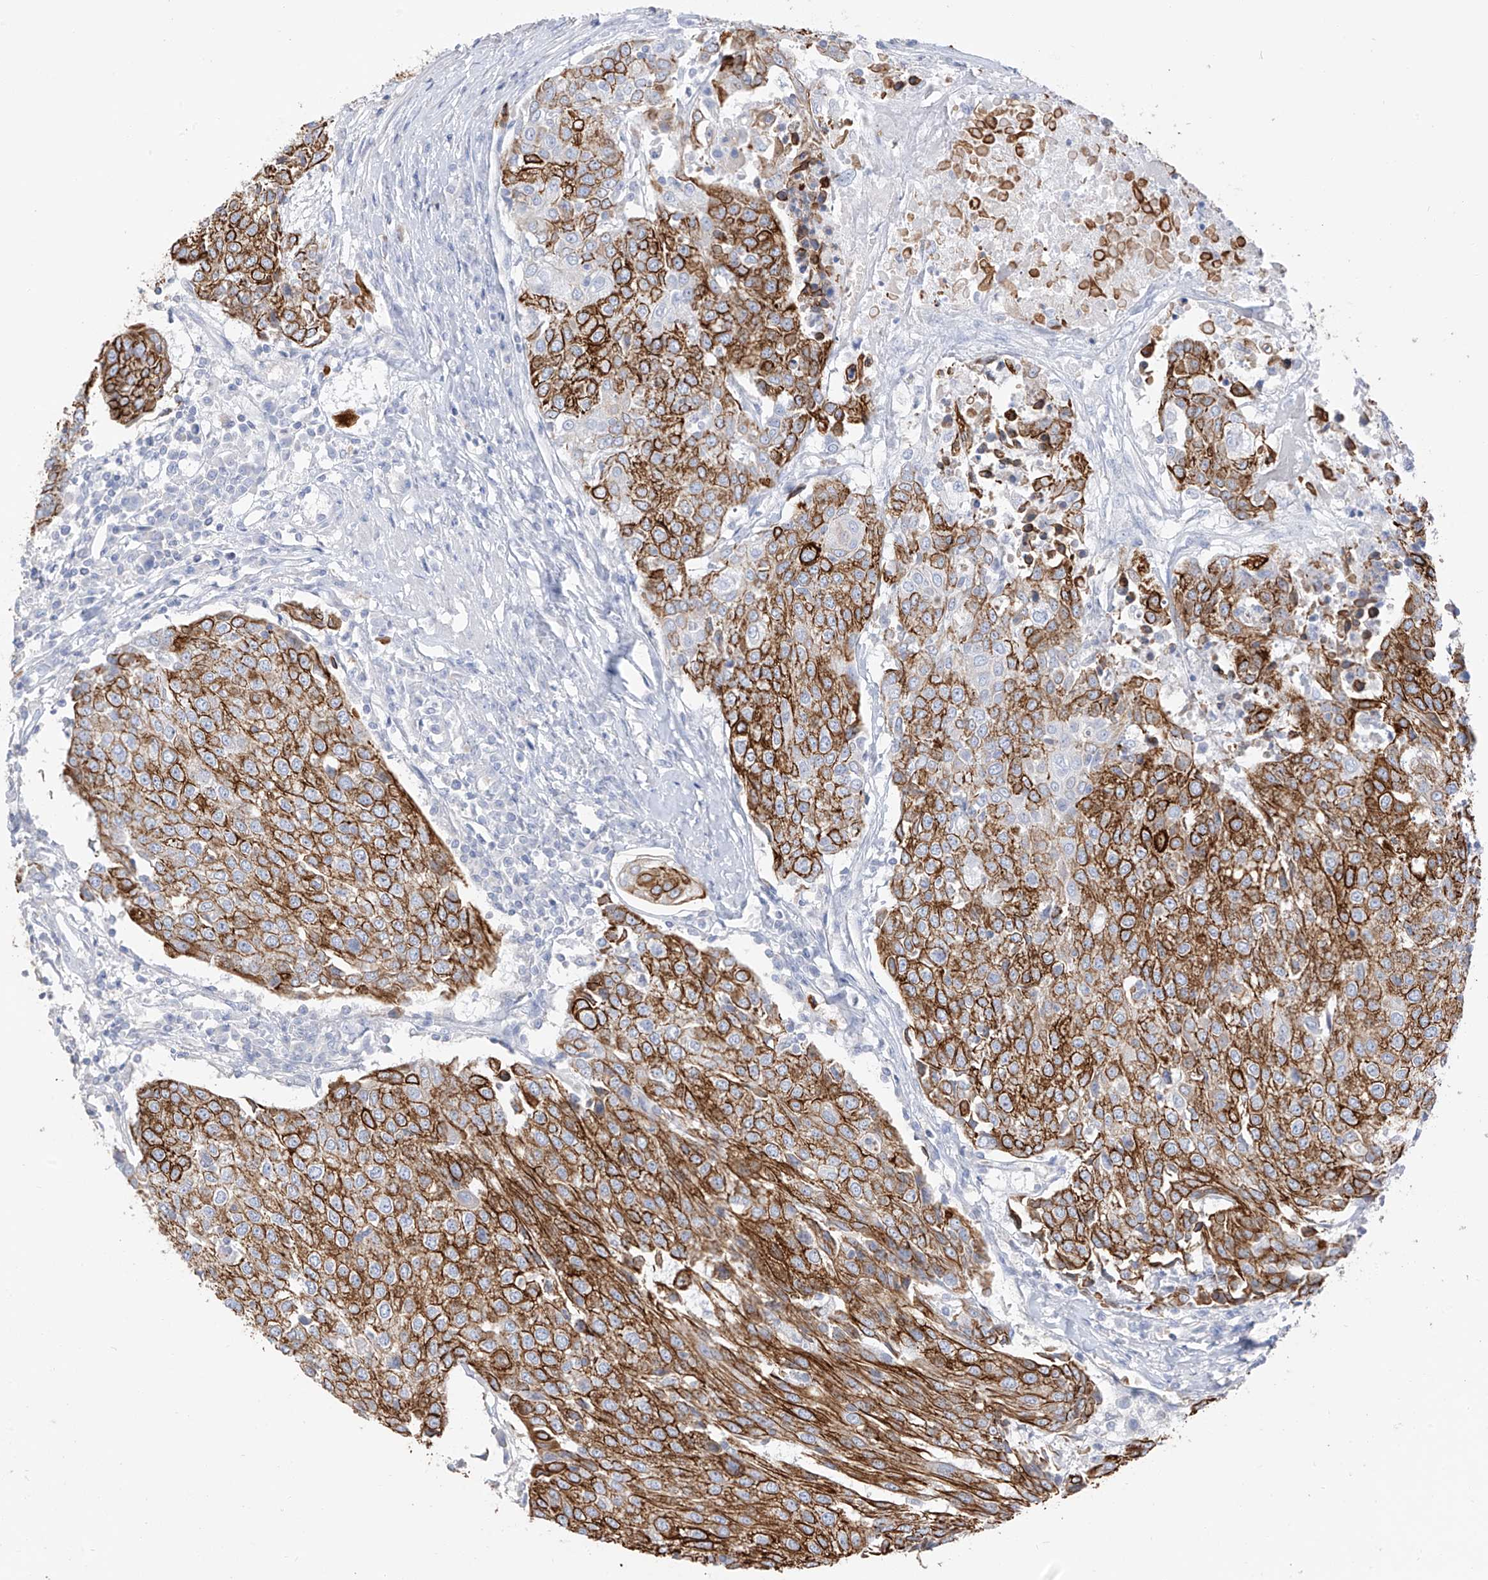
{"staining": {"intensity": "strong", "quantity": "25%-75%", "location": "cytoplasmic/membranous"}, "tissue": "urothelial cancer", "cell_type": "Tumor cells", "image_type": "cancer", "snomed": [{"axis": "morphology", "description": "Urothelial carcinoma, High grade"}, {"axis": "topography", "description": "Urinary bladder"}], "caption": "A photomicrograph showing strong cytoplasmic/membranous expression in approximately 25%-75% of tumor cells in high-grade urothelial carcinoma, as visualized by brown immunohistochemical staining.", "gene": "PAFAH1B3", "patient": {"sex": "female", "age": 85}}